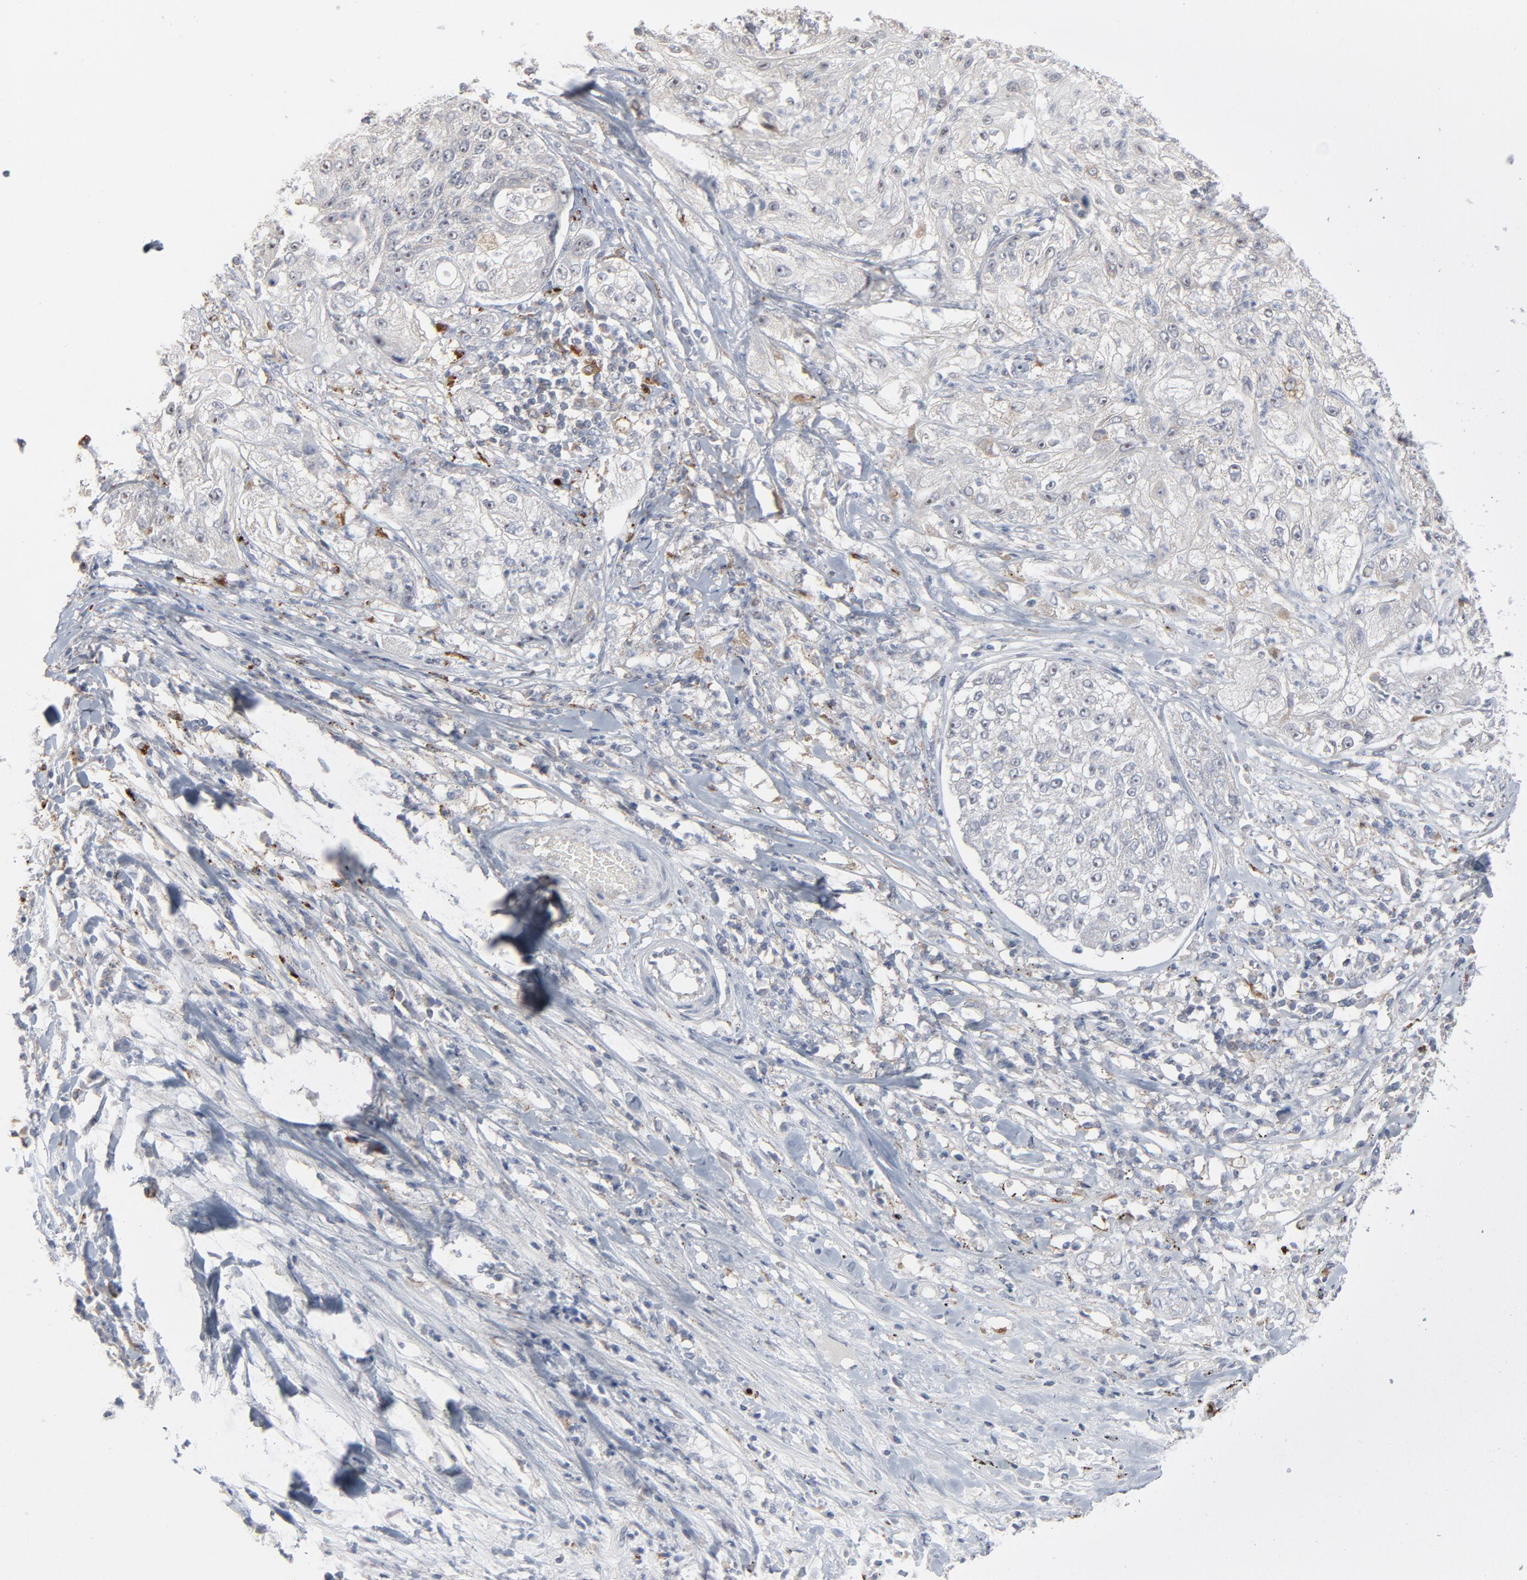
{"staining": {"intensity": "negative", "quantity": "none", "location": "none"}, "tissue": "lung cancer", "cell_type": "Tumor cells", "image_type": "cancer", "snomed": [{"axis": "morphology", "description": "Inflammation, NOS"}, {"axis": "morphology", "description": "Squamous cell carcinoma, NOS"}, {"axis": "topography", "description": "Lymph node"}, {"axis": "topography", "description": "Soft tissue"}, {"axis": "topography", "description": "Lung"}], "caption": "This is an IHC image of human lung squamous cell carcinoma. There is no expression in tumor cells.", "gene": "POMT2", "patient": {"sex": "male", "age": 66}}